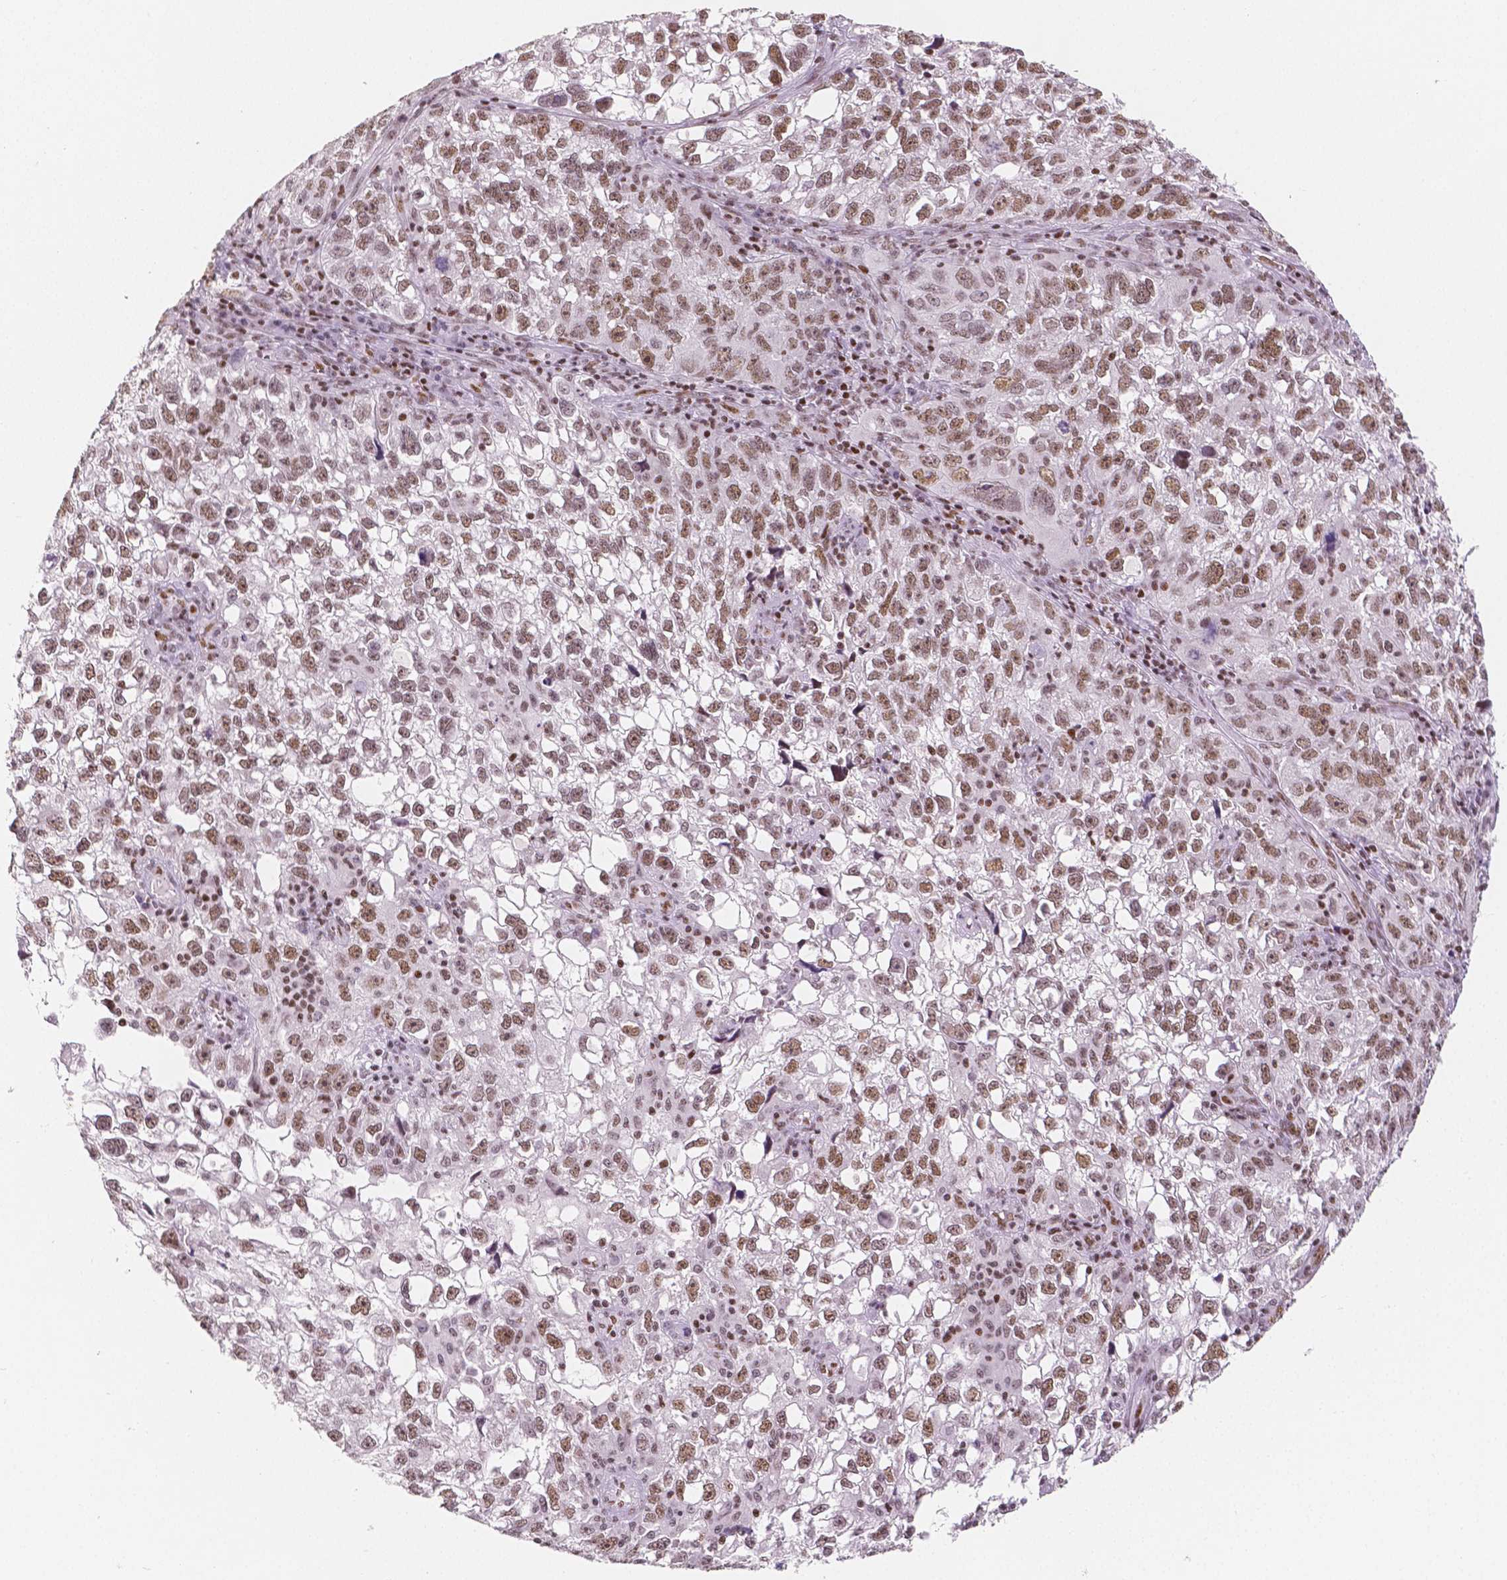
{"staining": {"intensity": "moderate", "quantity": ">75%", "location": "nuclear"}, "tissue": "cervical cancer", "cell_type": "Tumor cells", "image_type": "cancer", "snomed": [{"axis": "morphology", "description": "Squamous cell carcinoma, NOS"}, {"axis": "topography", "description": "Cervix"}], "caption": "This is an image of immunohistochemistry staining of cervical cancer (squamous cell carcinoma), which shows moderate staining in the nuclear of tumor cells.", "gene": "HDAC1", "patient": {"sex": "female", "age": 55}}